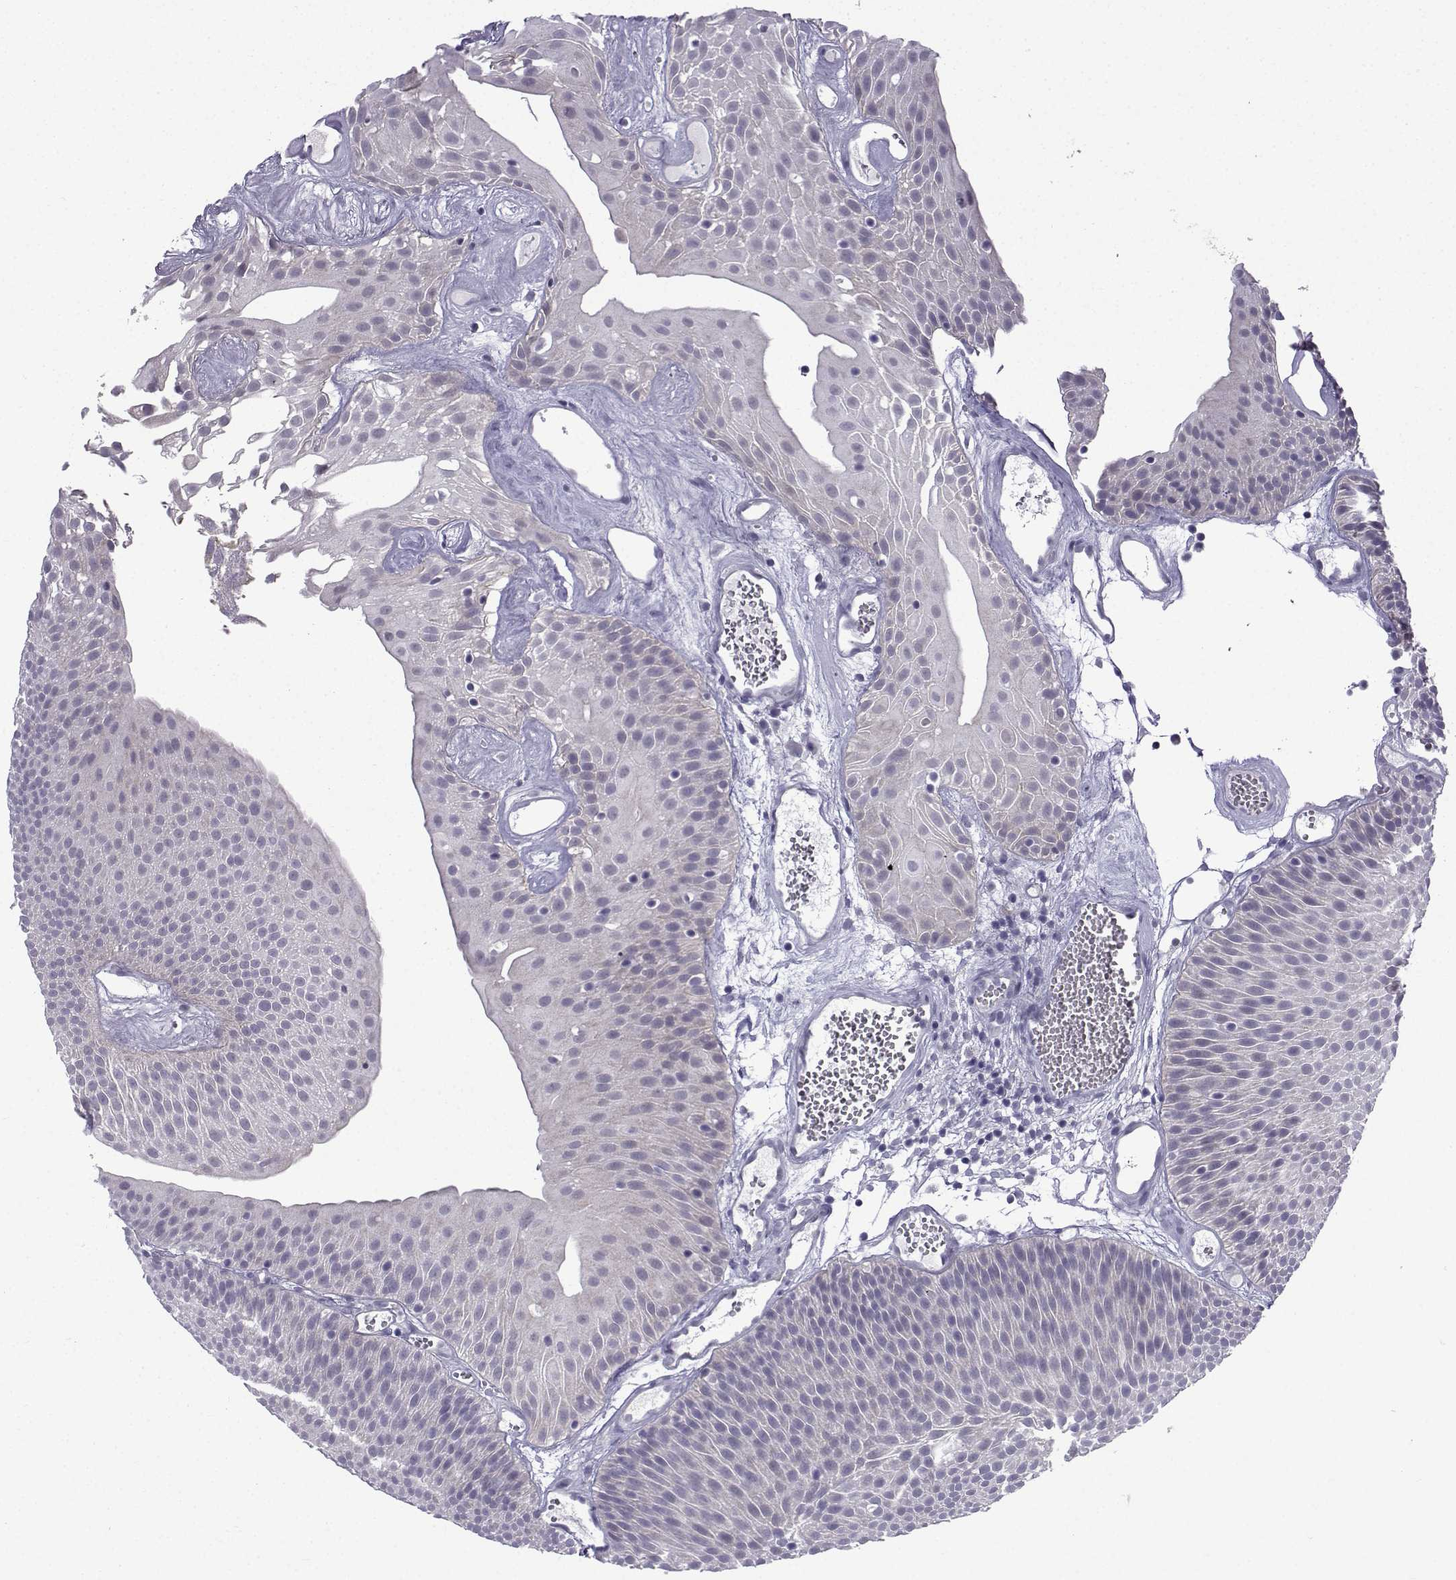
{"staining": {"intensity": "negative", "quantity": "none", "location": "none"}, "tissue": "urothelial cancer", "cell_type": "Tumor cells", "image_type": "cancer", "snomed": [{"axis": "morphology", "description": "Urothelial carcinoma, Low grade"}, {"axis": "topography", "description": "Urinary bladder"}], "caption": "A photomicrograph of human urothelial carcinoma (low-grade) is negative for staining in tumor cells. (Stains: DAB (3,3'-diaminobenzidine) IHC with hematoxylin counter stain, Microscopy: brightfield microscopy at high magnification).", "gene": "CFAP53", "patient": {"sex": "male", "age": 52}}